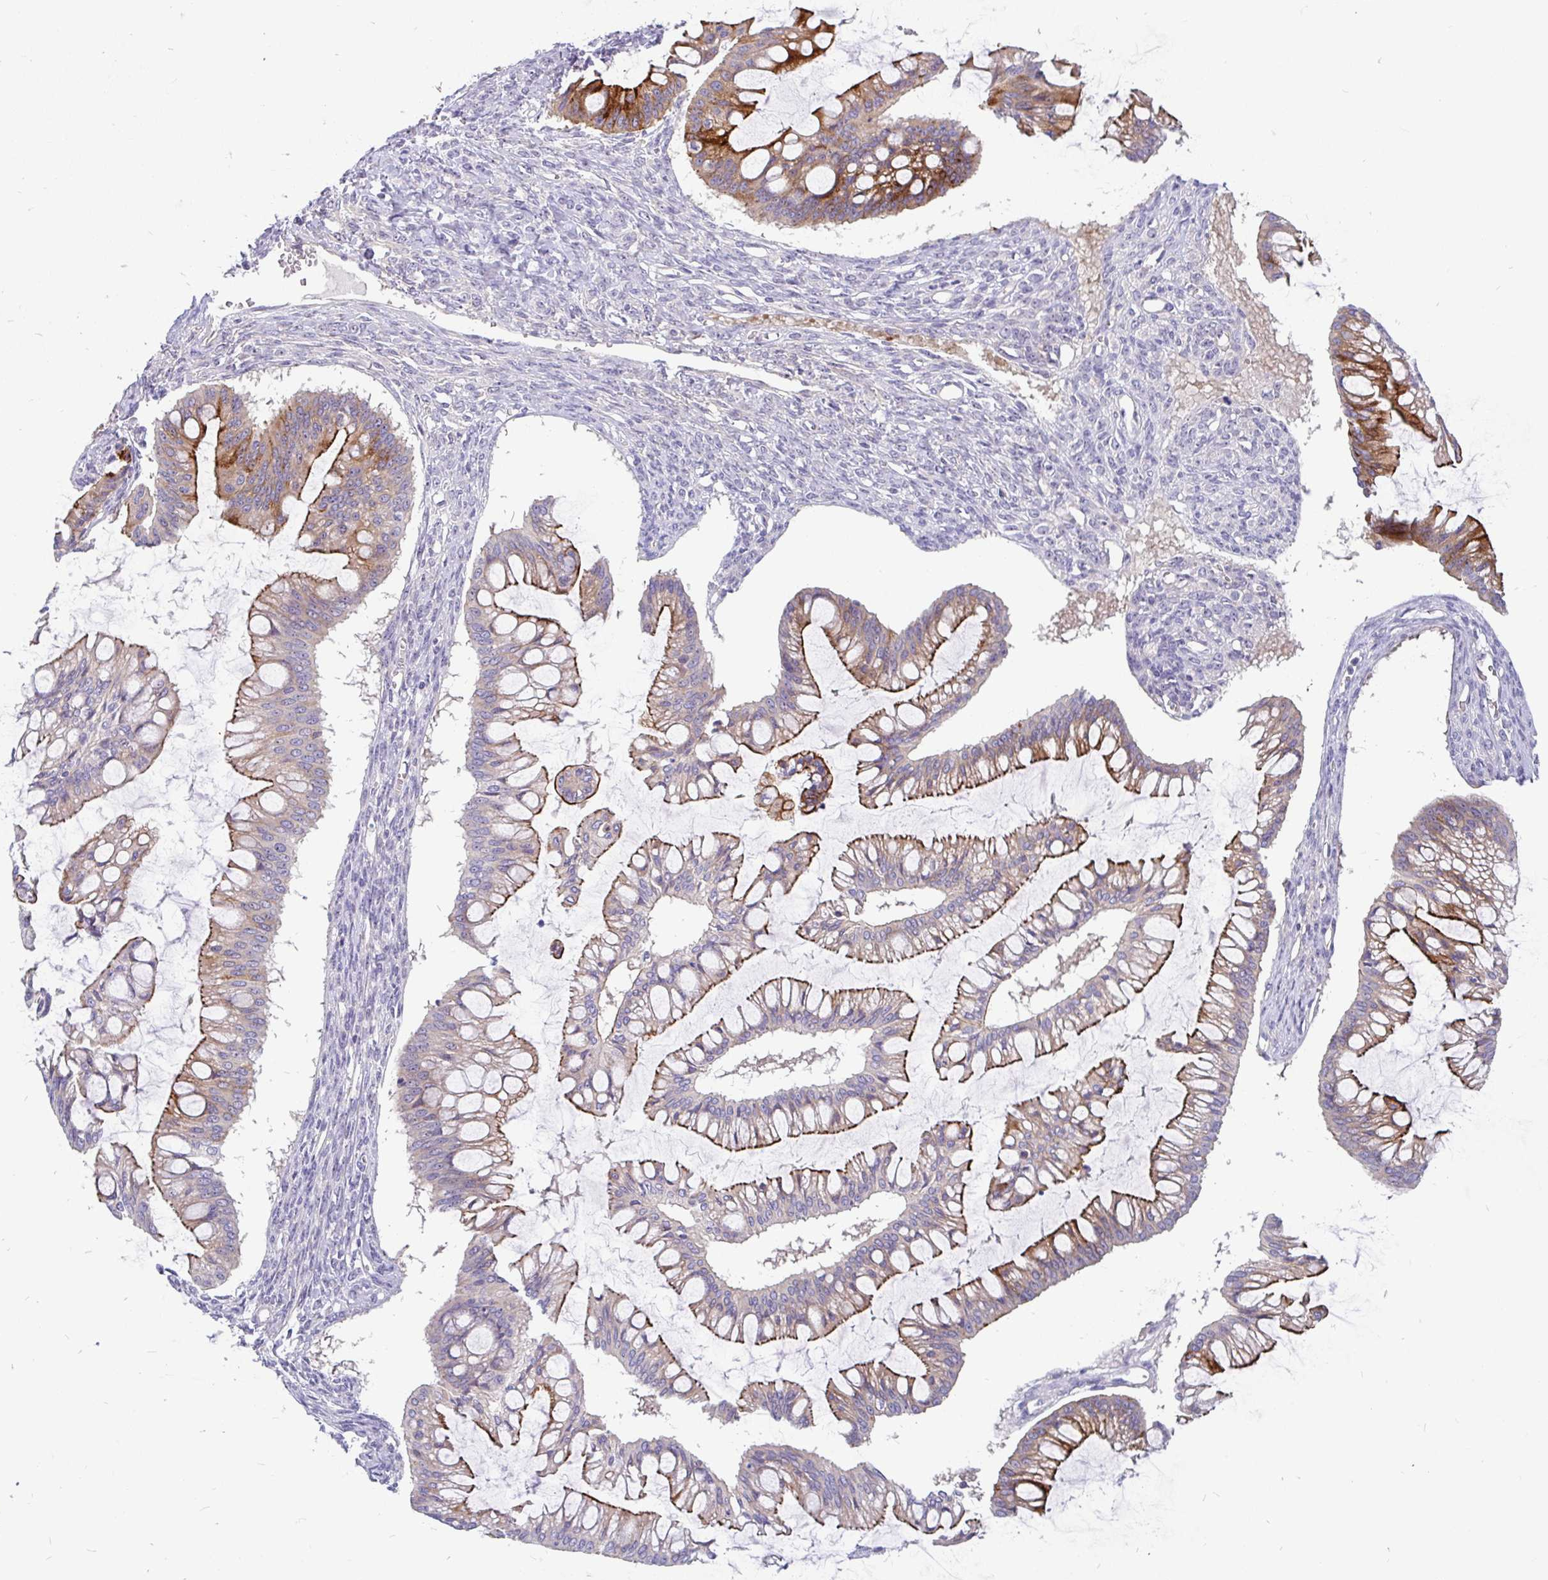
{"staining": {"intensity": "strong", "quantity": "25%-75%", "location": "cytoplasmic/membranous"}, "tissue": "ovarian cancer", "cell_type": "Tumor cells", "image_type": "cancer", "snomed": [{"axis": "morphology", "description": "Cystadenocarcinoma, mucinous, NOS"}, {"axis": "topography", "description": "Ovary"}], "caption": "Human ovarian cancer stained with a protein marker shows strong staining in tumor cells.", "gene": "LRRC26", "patient": {"sex": "female", "age": 73}}